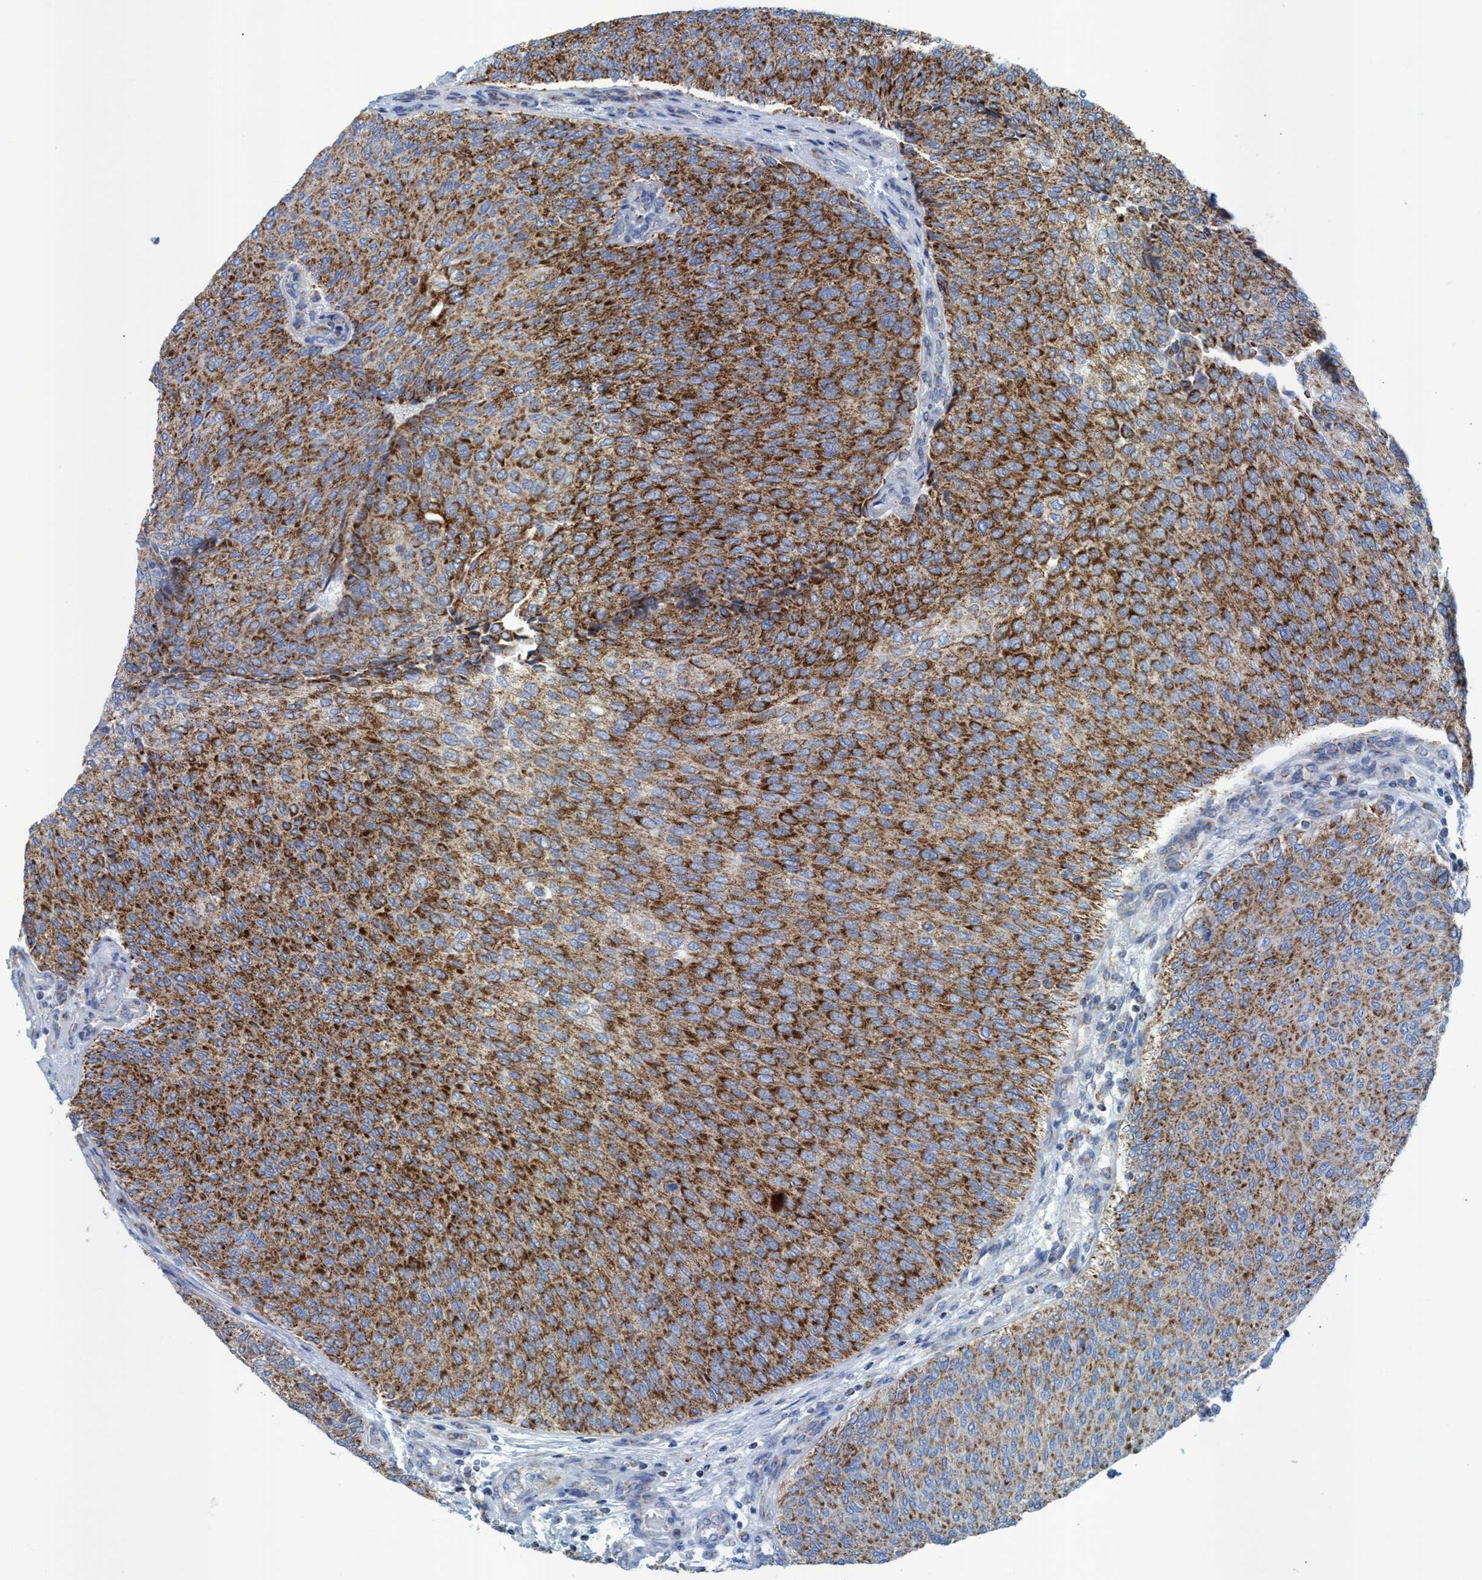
{"staining": {"intensity": "moderate", "quantity": ">75%", "location": "cytoplasmic/membranous"}, "tissue": "urothelial cancer", "cell_type": "Tumor cells", "image_type": "cancer", "snomed": [{"axis": "morphology", "description": "Urothelial carcinoma, Low grade"}, {"axis": "topography", "description": "Urinary bladder"}], "caption": "Human urothelial cancer stained with a protein marker exhibits moderate staining in tumor cells.", "gene": "GGA3", "patient": {"sex": "female", "age": 79}}